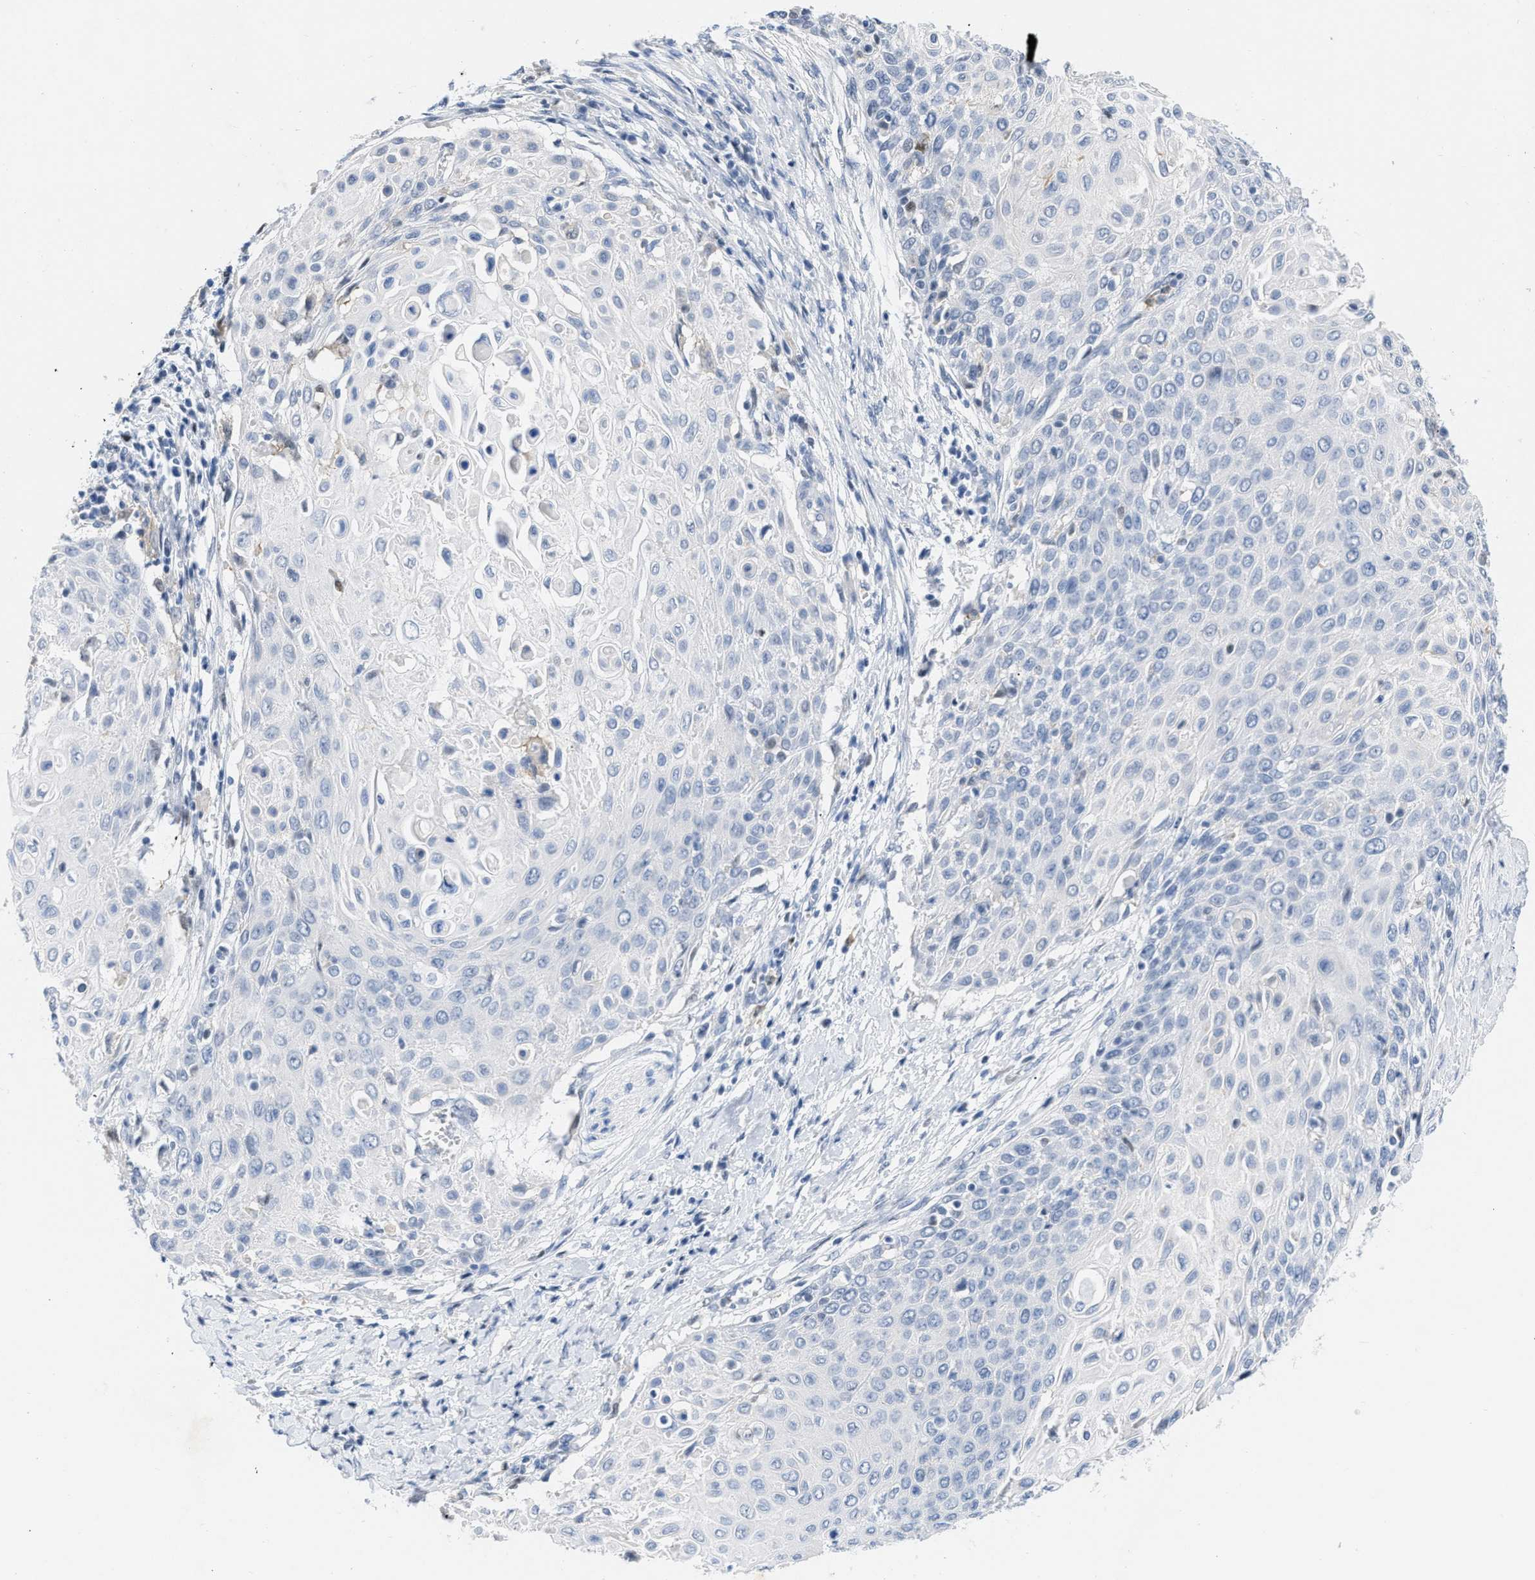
{"staining": {"intensity": "negative", "quantity": "none", "location": "none"}, "tissue": "cervical cancer", "cell_type": "Tumor cells", "image_type": "cancer", "snomed": [{"axis": "morphology", "description": "Squamous cell carcinoma, NOS"}, {"axis": "topography", "description": "Cervix"}], "caption": "DAB (3,3'-diaminobenzidine) immunohistochemical staining of squamous cell carcinoma (cervical) shows no significant staining in tumor cells.", "gene": "BOLL", "patient": {"sex": "female", "age": 39}}